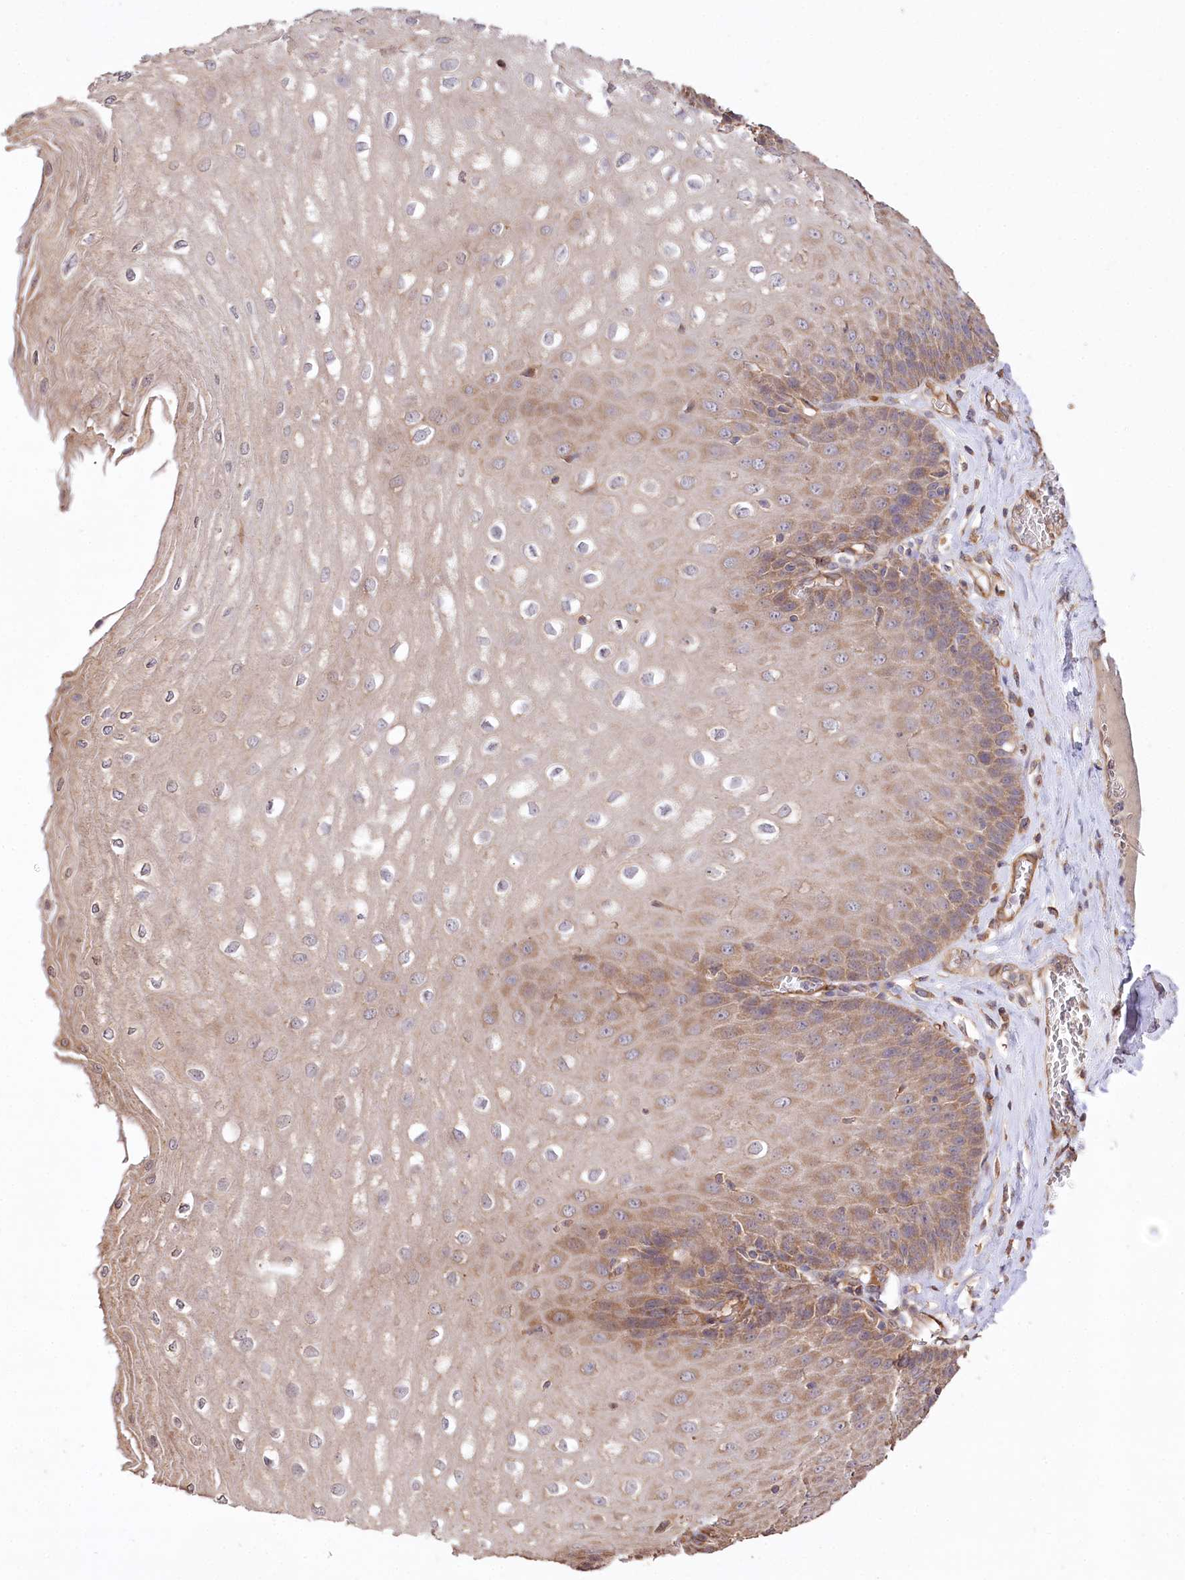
{"staining": {"intensity": "moderate", "quantity": ">75%", "location": "cytoplasmic/membranous"}, "tissue": "esophagus", "cell_type": "Squamous epithelial cells", "image_type": "normal", "snomed": [{"axis": "morphology", "description": "Normal tissue, NOS"}, {"axis": "topography", "description": "Esophagus"}], "caption": "Approximately >75% of squamous epithelial cells in unremarkable human esophagus show moderate cytoplasmic/membranous protein staining as visualized by brown immunohistochemical staining.", "gene": "PRSS53", "patient": {"sex": "male", "age": 60}}